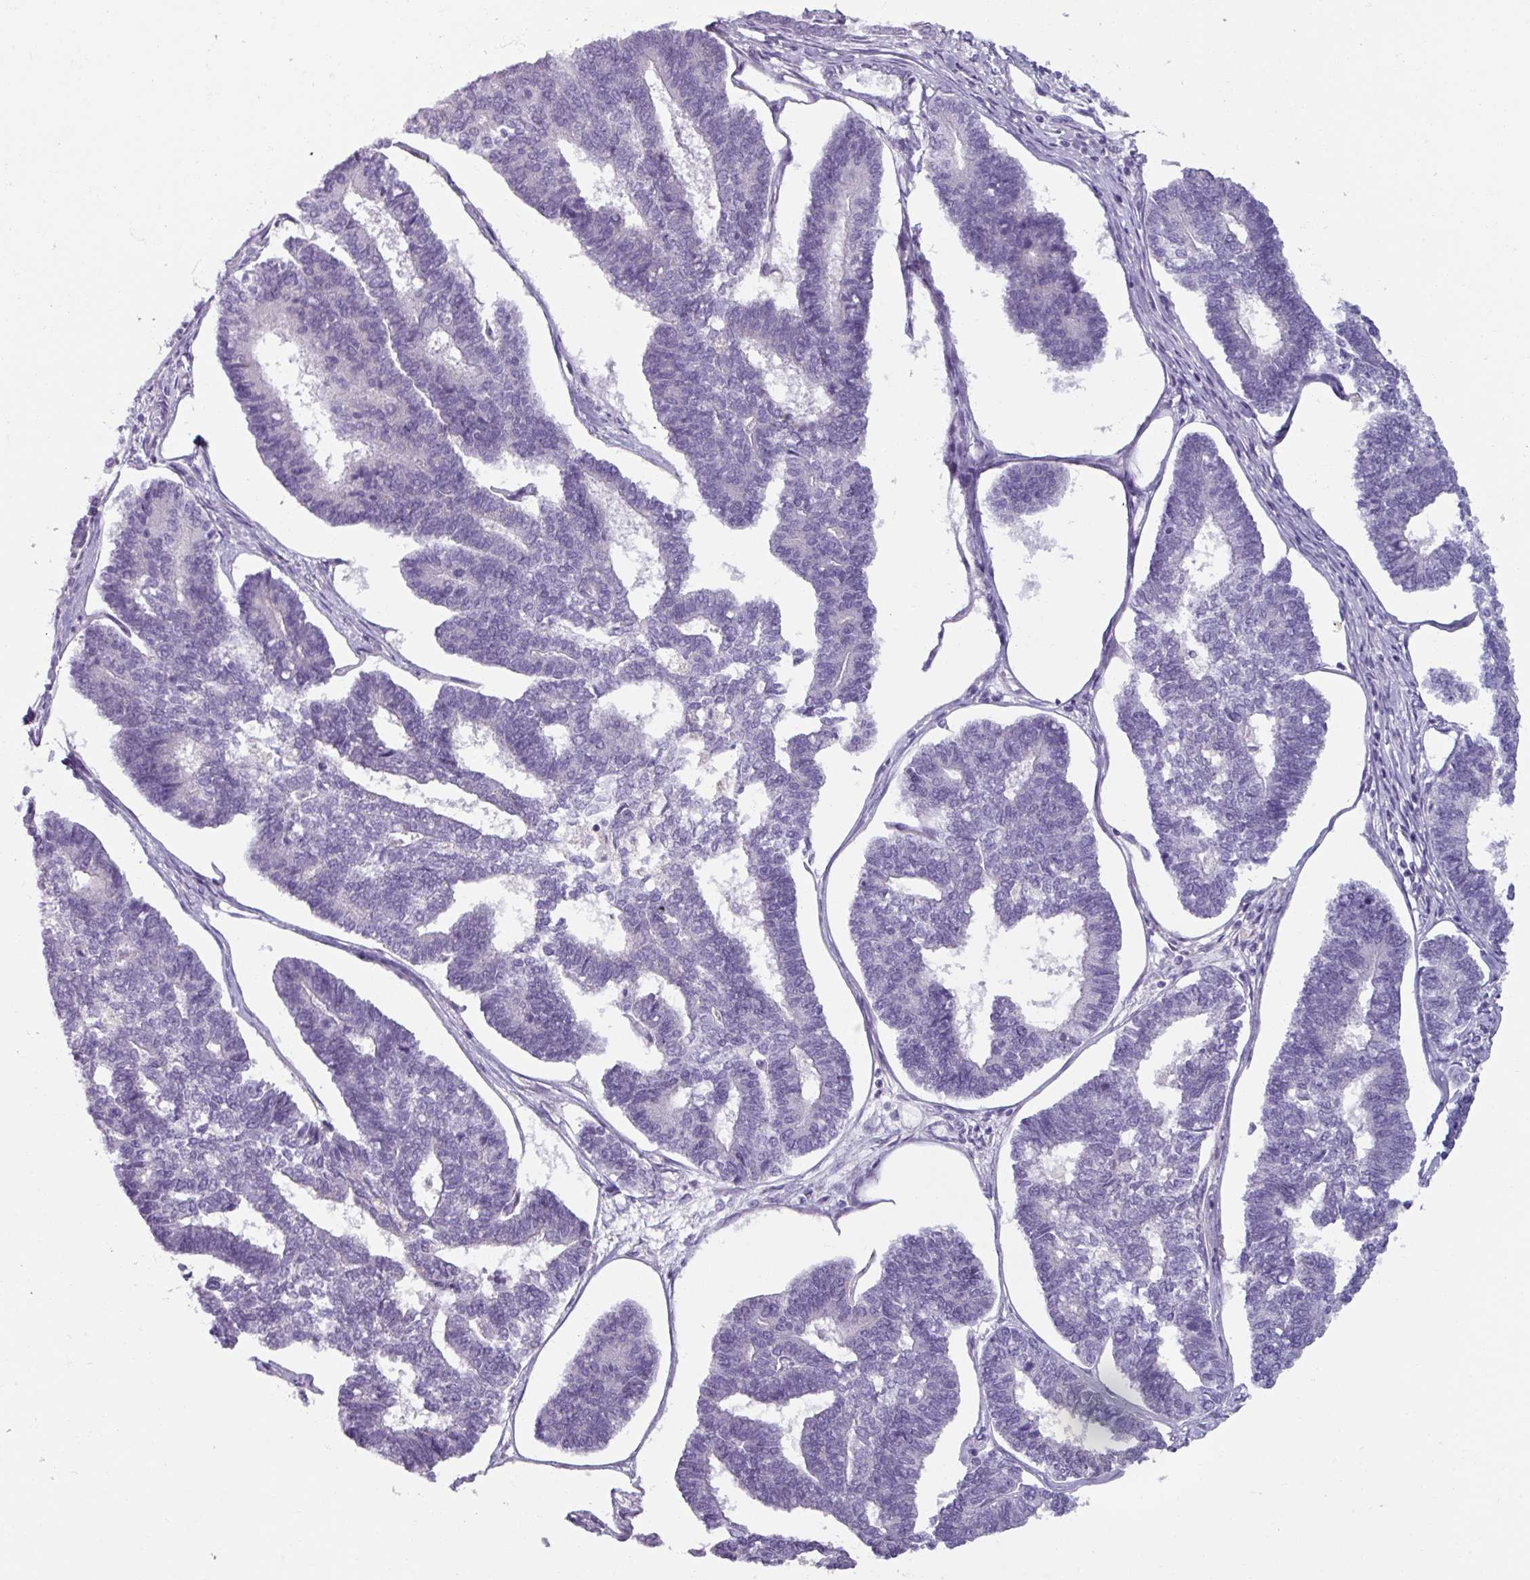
{"staining": {"intensity": "negative", "quantity": "none", "location": "none"}, "tissue": "endometrial cancer", "cell_type": "Tumor cells", "image_type": "cancer", "snomed": [{"axis": "morphology", "description": "Adenocarcinoma, NOS"}, {"axis": "topography", "description": "Endometrium"}], "caption": "The micrograph displays no significant expression in tumor cells of endometrial cancer (adenocarcinoma).", "gene": "SMIM11", "patient": {"sex": "female", "age": 70}}